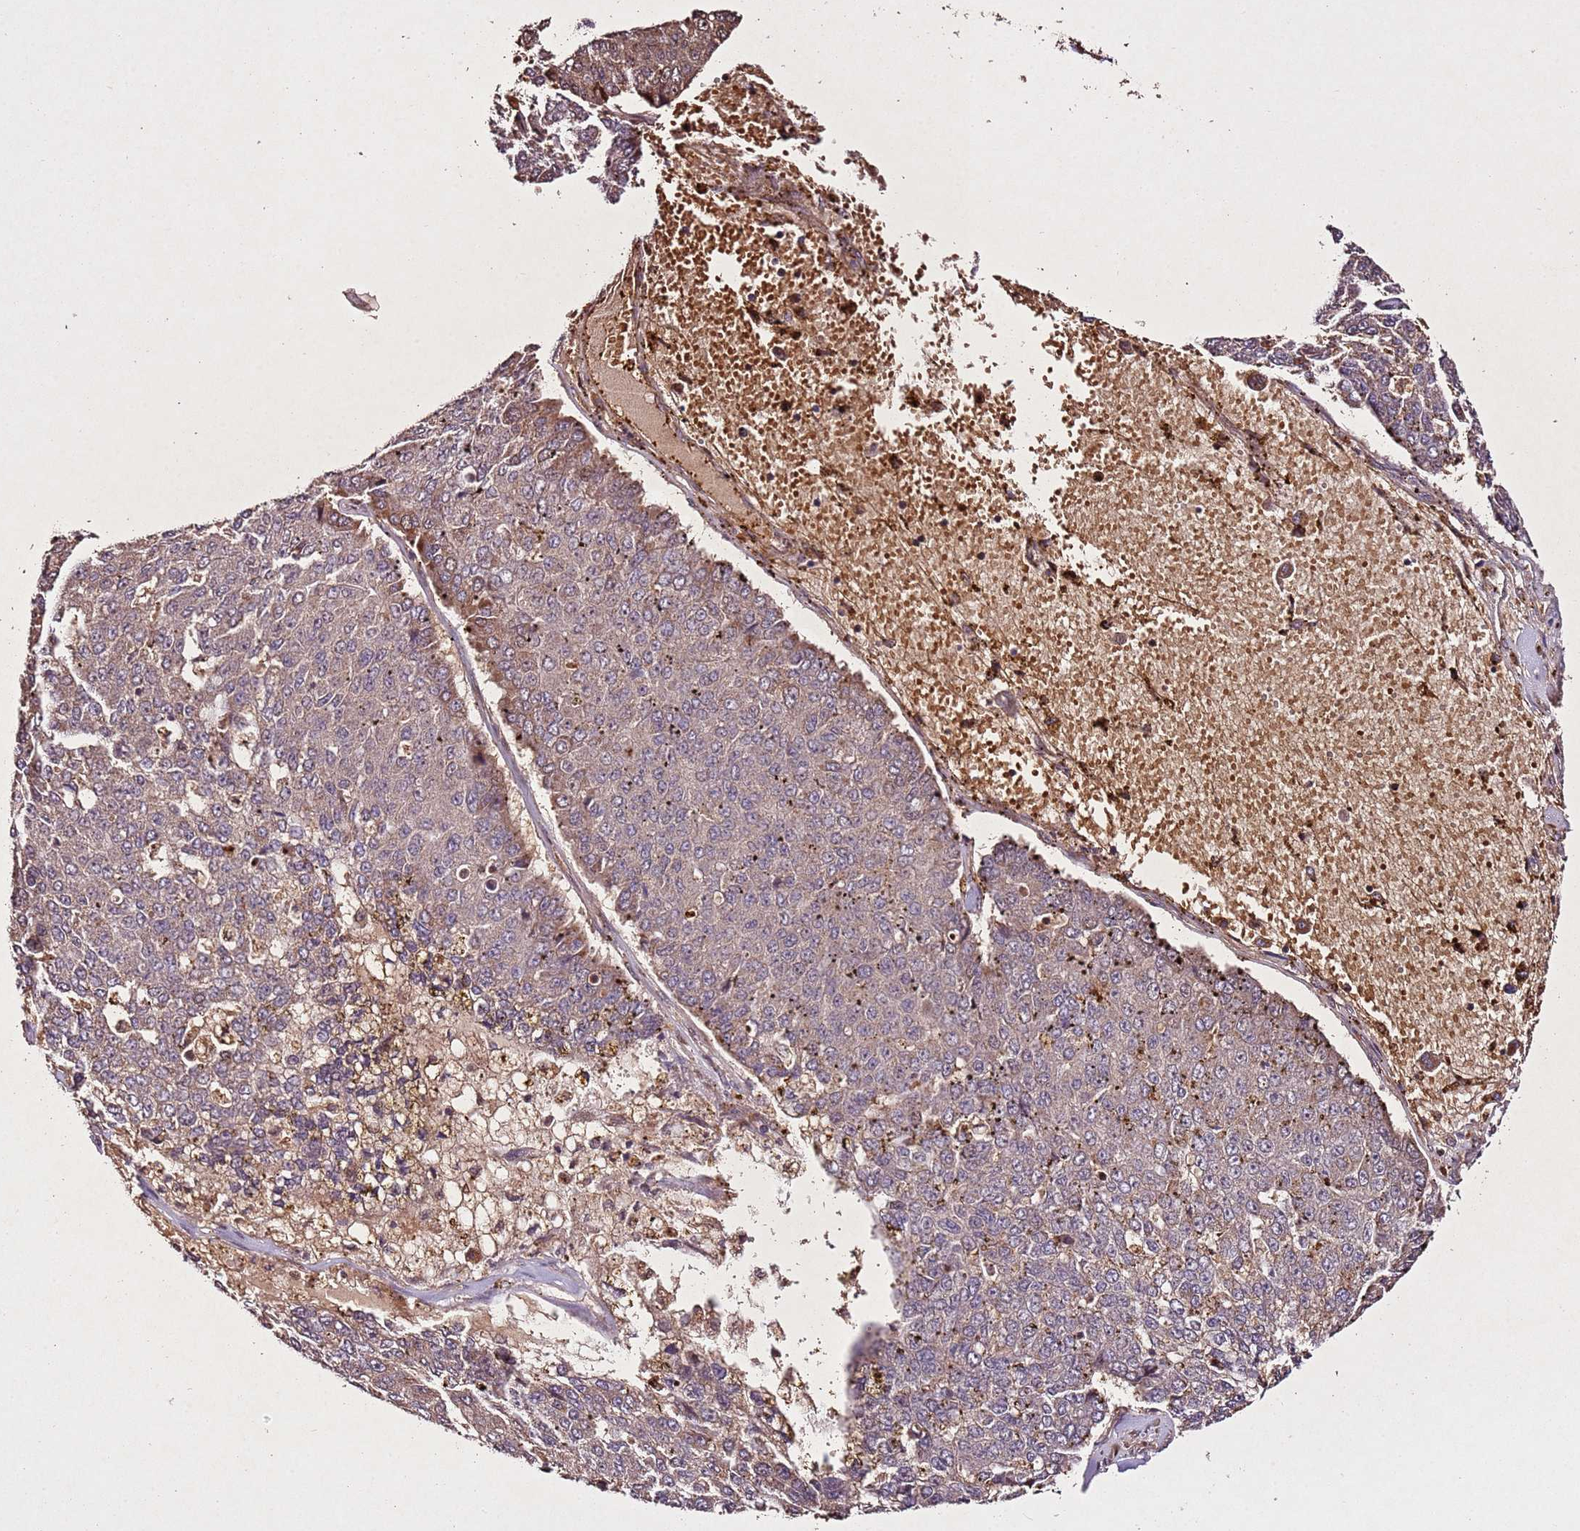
{"staining": {"intensity": "weak", "quantity": "<25%", "location": "cytoplasmic/membranous"}, "tissue": "pancreatic cancer", "cell_type": "Tumor cells", "image_type": "cancer", "snomed": [{"axis": "morphology", "description": "Adenocarcinoma, NOS"}, {"axis": "topography", "description": "Pancreas"}], "caption": "This is a image of immunohistochemistry (IHC) staining of pancreatic cancer (adenocarcinoma), which shows no expression in tumor cells.", "gene": "PTMA", "patient": {"sex": "male", "age": 50}}